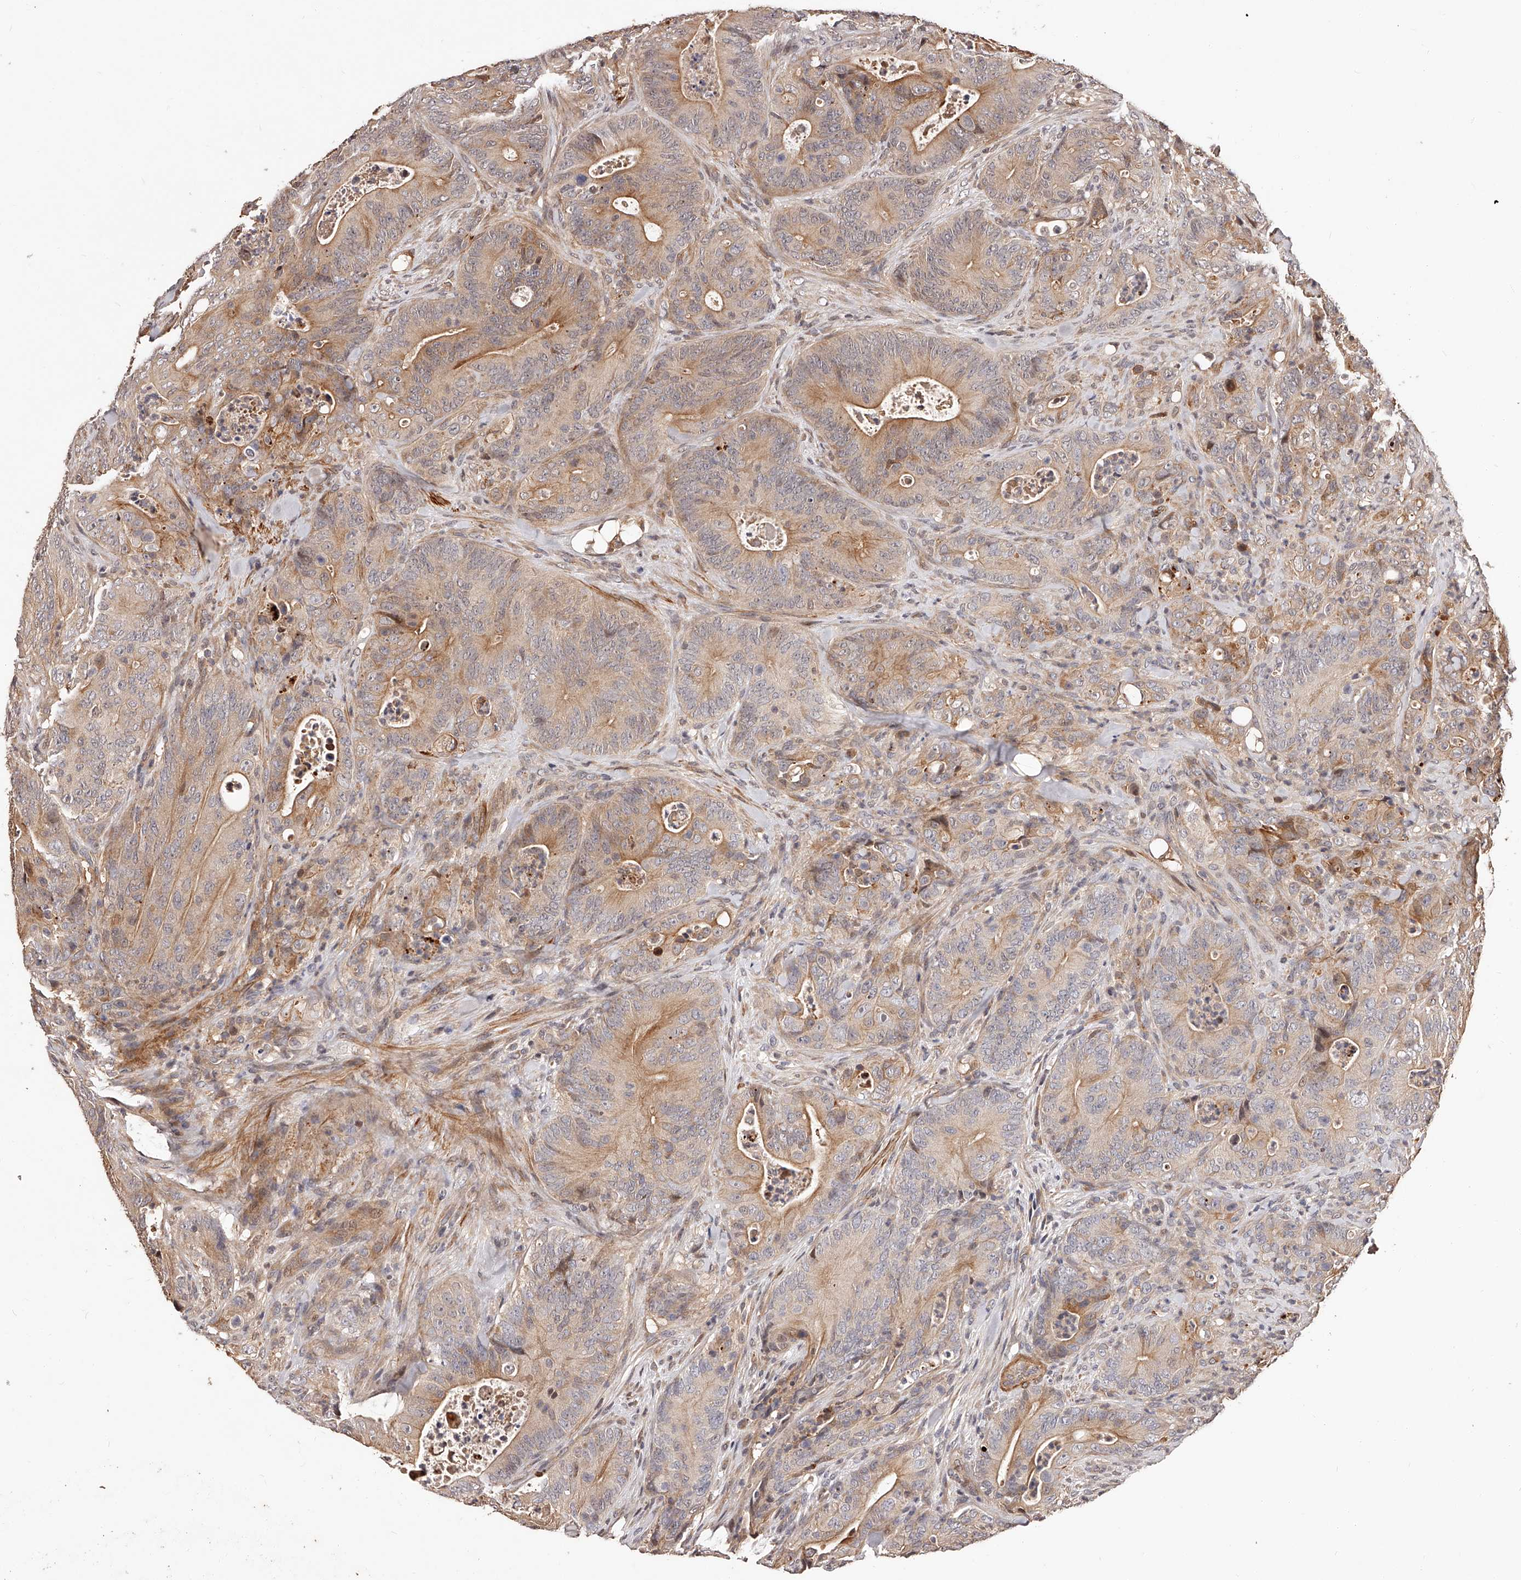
{"staining": {"intensity": "moderate", "quantity": "25%-75%", "location": "cytoplasmic/membranous"}, "tissue": "colorectal cancer", "cell_type": "Tumor cells", "image_type": "cancer", "snomed": [{"axis": "morphology", "description": "Normal tissue, NOS"}, {"axis": "topography", "description": "Colon"}], "caption": "This photomicrograph exhibits immunohistochemistry (IHC) staining of human colorectal cancer, with medium moderate cytoplasmic/membranous staining in approximately 25%-75% of tumor cells.", "gene": "CUL7", "patient": {"sex": "female", "age": 82}}